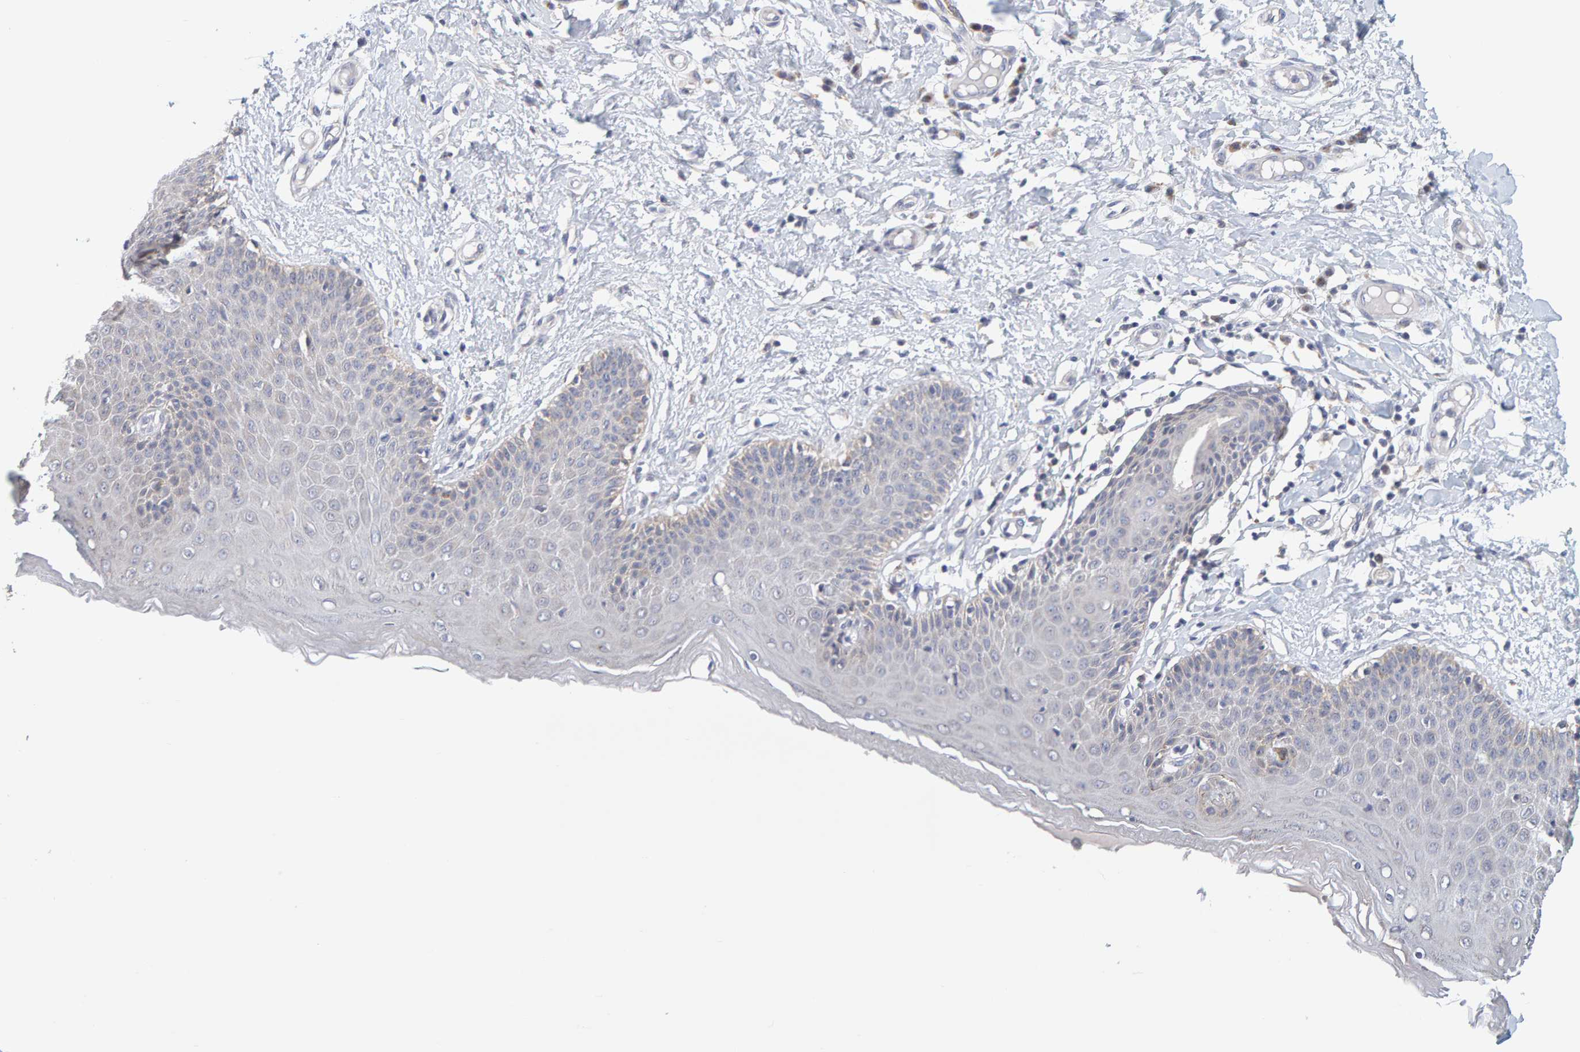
{"staining": {"intensity": "moderate", "quantity": "<25%", "location": "cytoplasmic/membranous"}, "tissue": "skin", "cell_type": "Epidermal cells", "image_type": "normal", "snomed": [{"axis": "morphology", "description": "Normal tissue, NOS"}, {"axis": "topography", "description": "Vulva"}], "caption": "Epidermal cells exhibit low levels of moderate cytoplasmic/membranous staining in about <25% of cells in benign human skin. (Brightfield microscopy of DAB IHC at high magnification).", "gene": "SGPL1", "patient": {"sex": "female", "age": 66}}